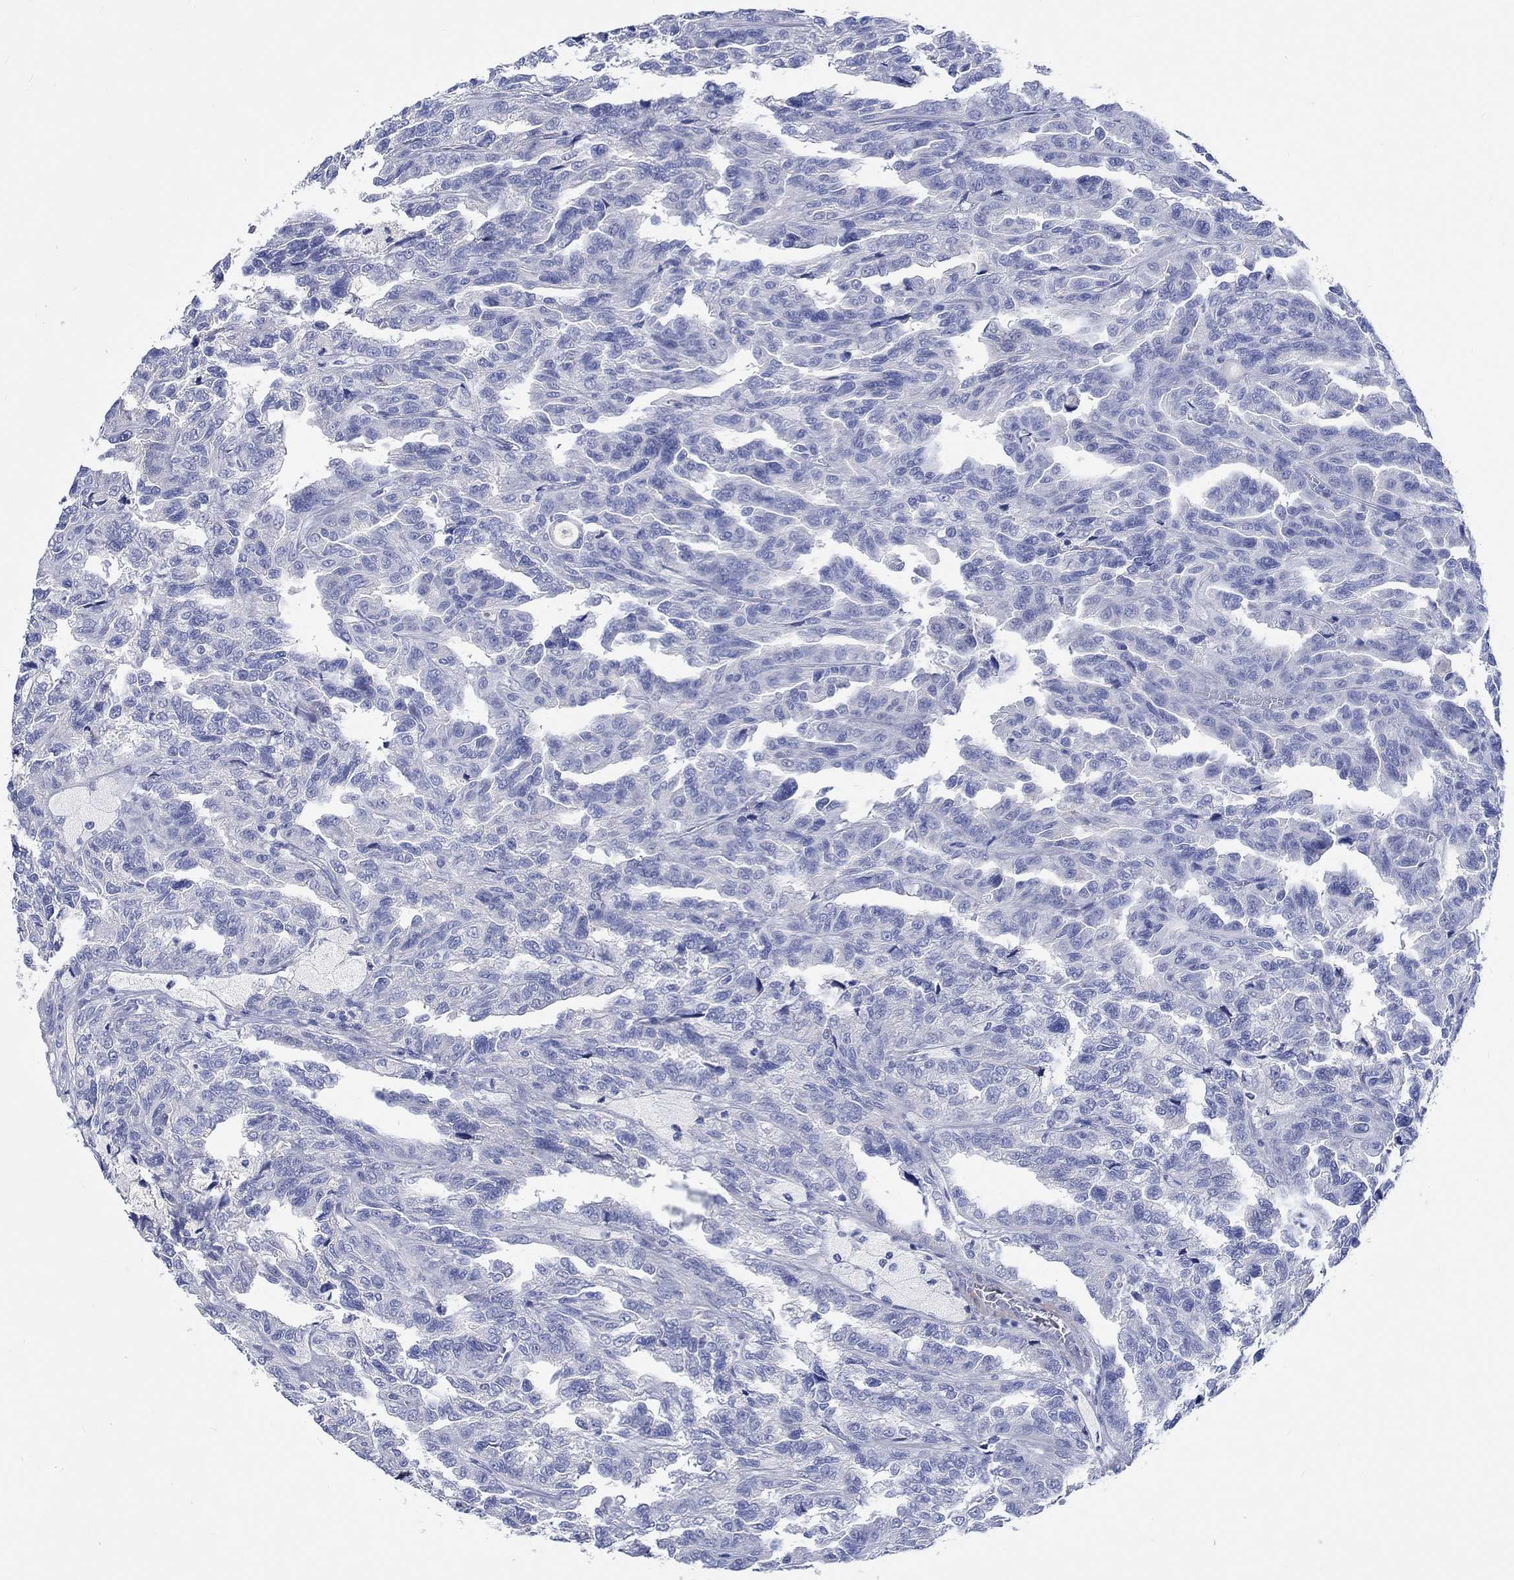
{"staining": {"intensity": "negative", "quantity": "none", "location": "none"}, "tissue": "renal cancer", "cell_type": "Tumor cells", "image_type": "cancer", "snomed": [{"axis": "morphology", "description": "Adenocarcinoma, NOS"}, {"axis": "topography", "description": "Kidney"}], "caption": "Human renal cancer (adenocarcinoma) stained for a protein using immunohistochemistry (IHC) demonstrates no expression in tumor cells.", "gene": "SHISA4", "patient": {"sex": "male", "age": 79}}